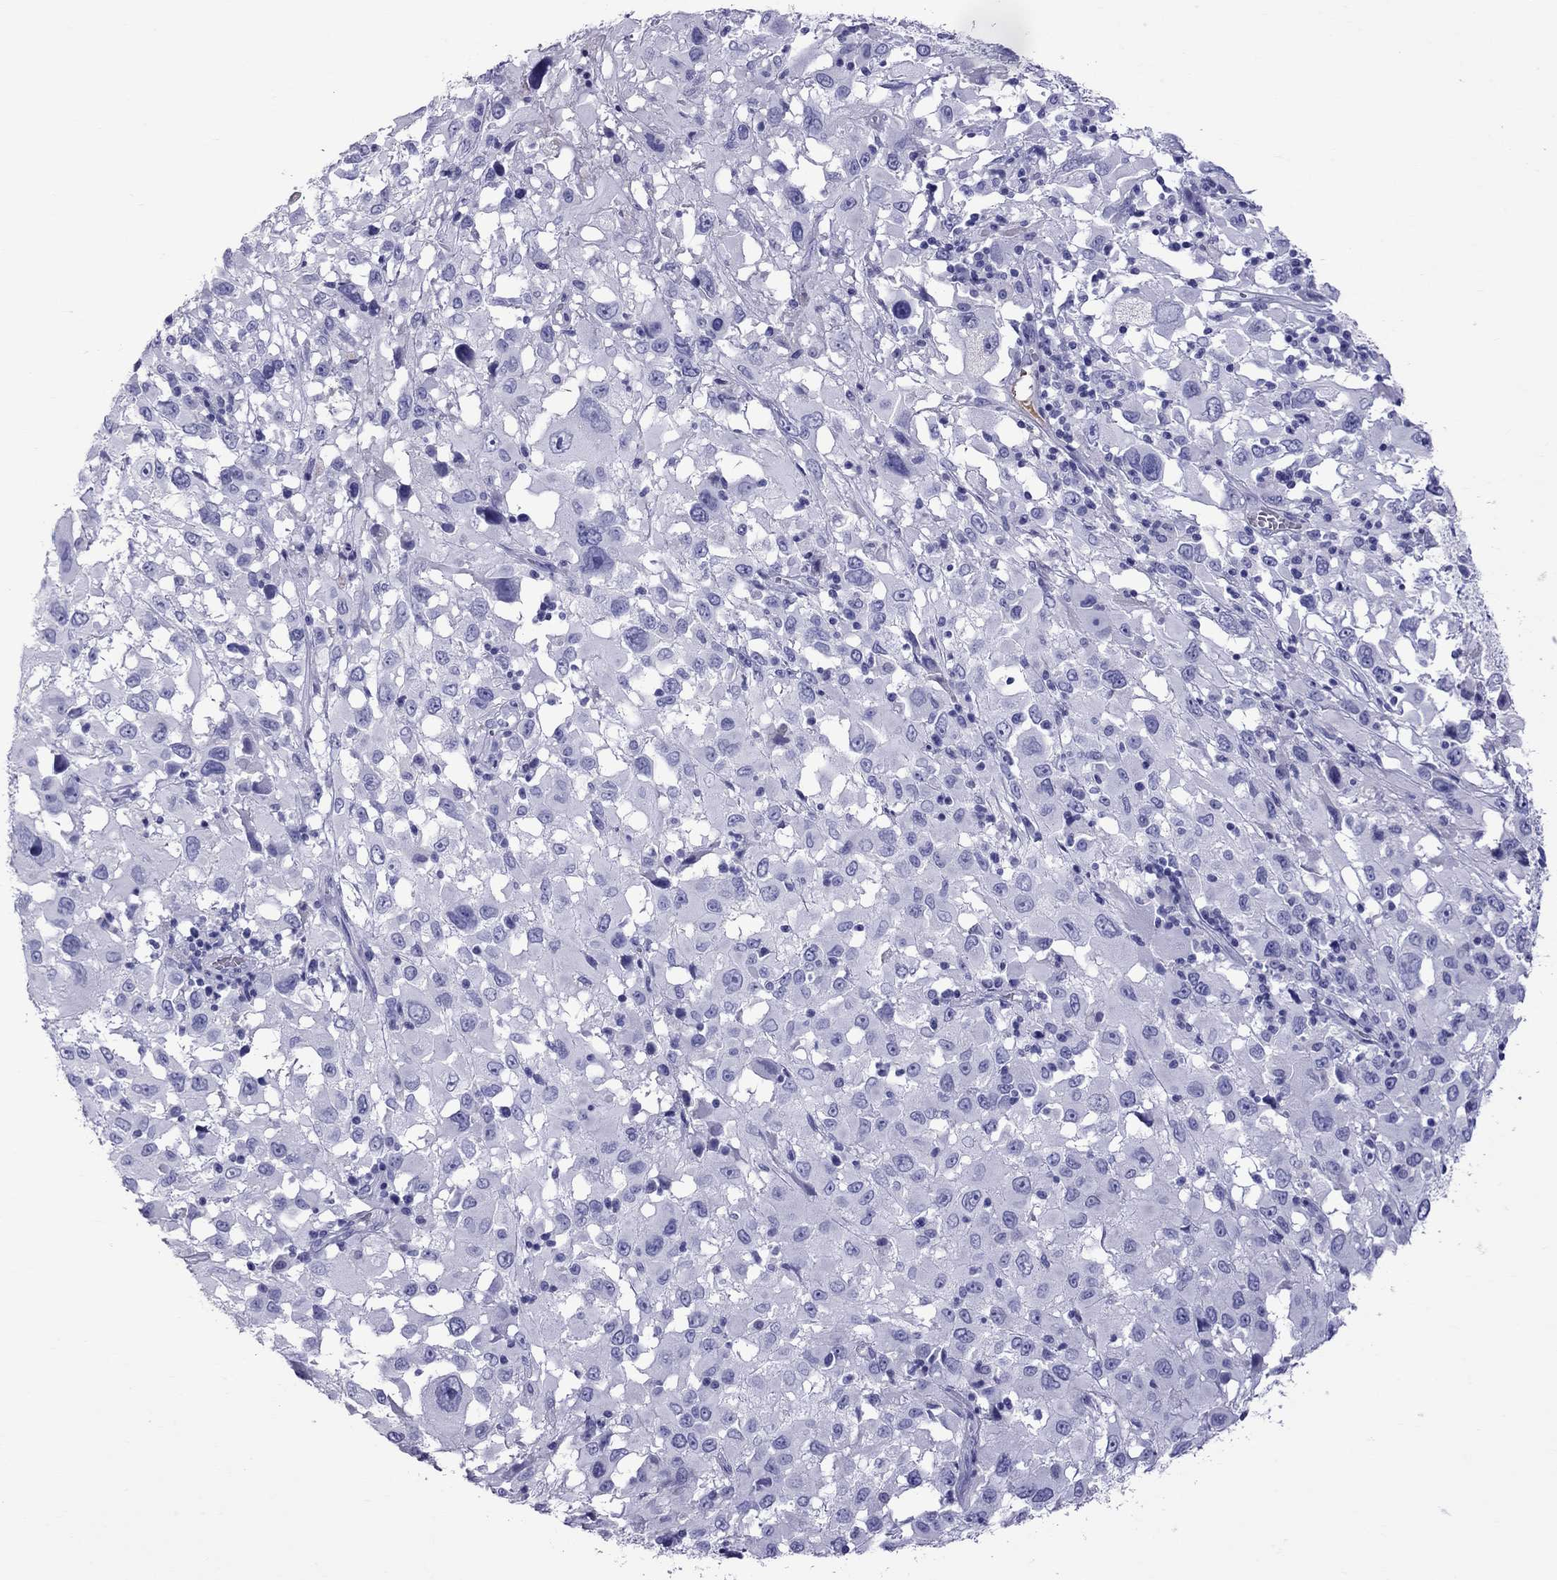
{"staining": {"intensity": "negative", "quantity": "none", "location": "none"}, "tissue": "melanoma", "cell_type": "Tumor cells", "image_type": "cancer", "snomed": [{"axis": "morphology", "description": "Malignant melanoma, Metastatic site"}, {"axis": "topography", "description": "Soft tissue"}], "caption": "An image of human malignant melanoma (metastatic site) is negative for staining in tumor cells.", "gene": "SCART1", "patient": {"sex": "male", "age": 50}}